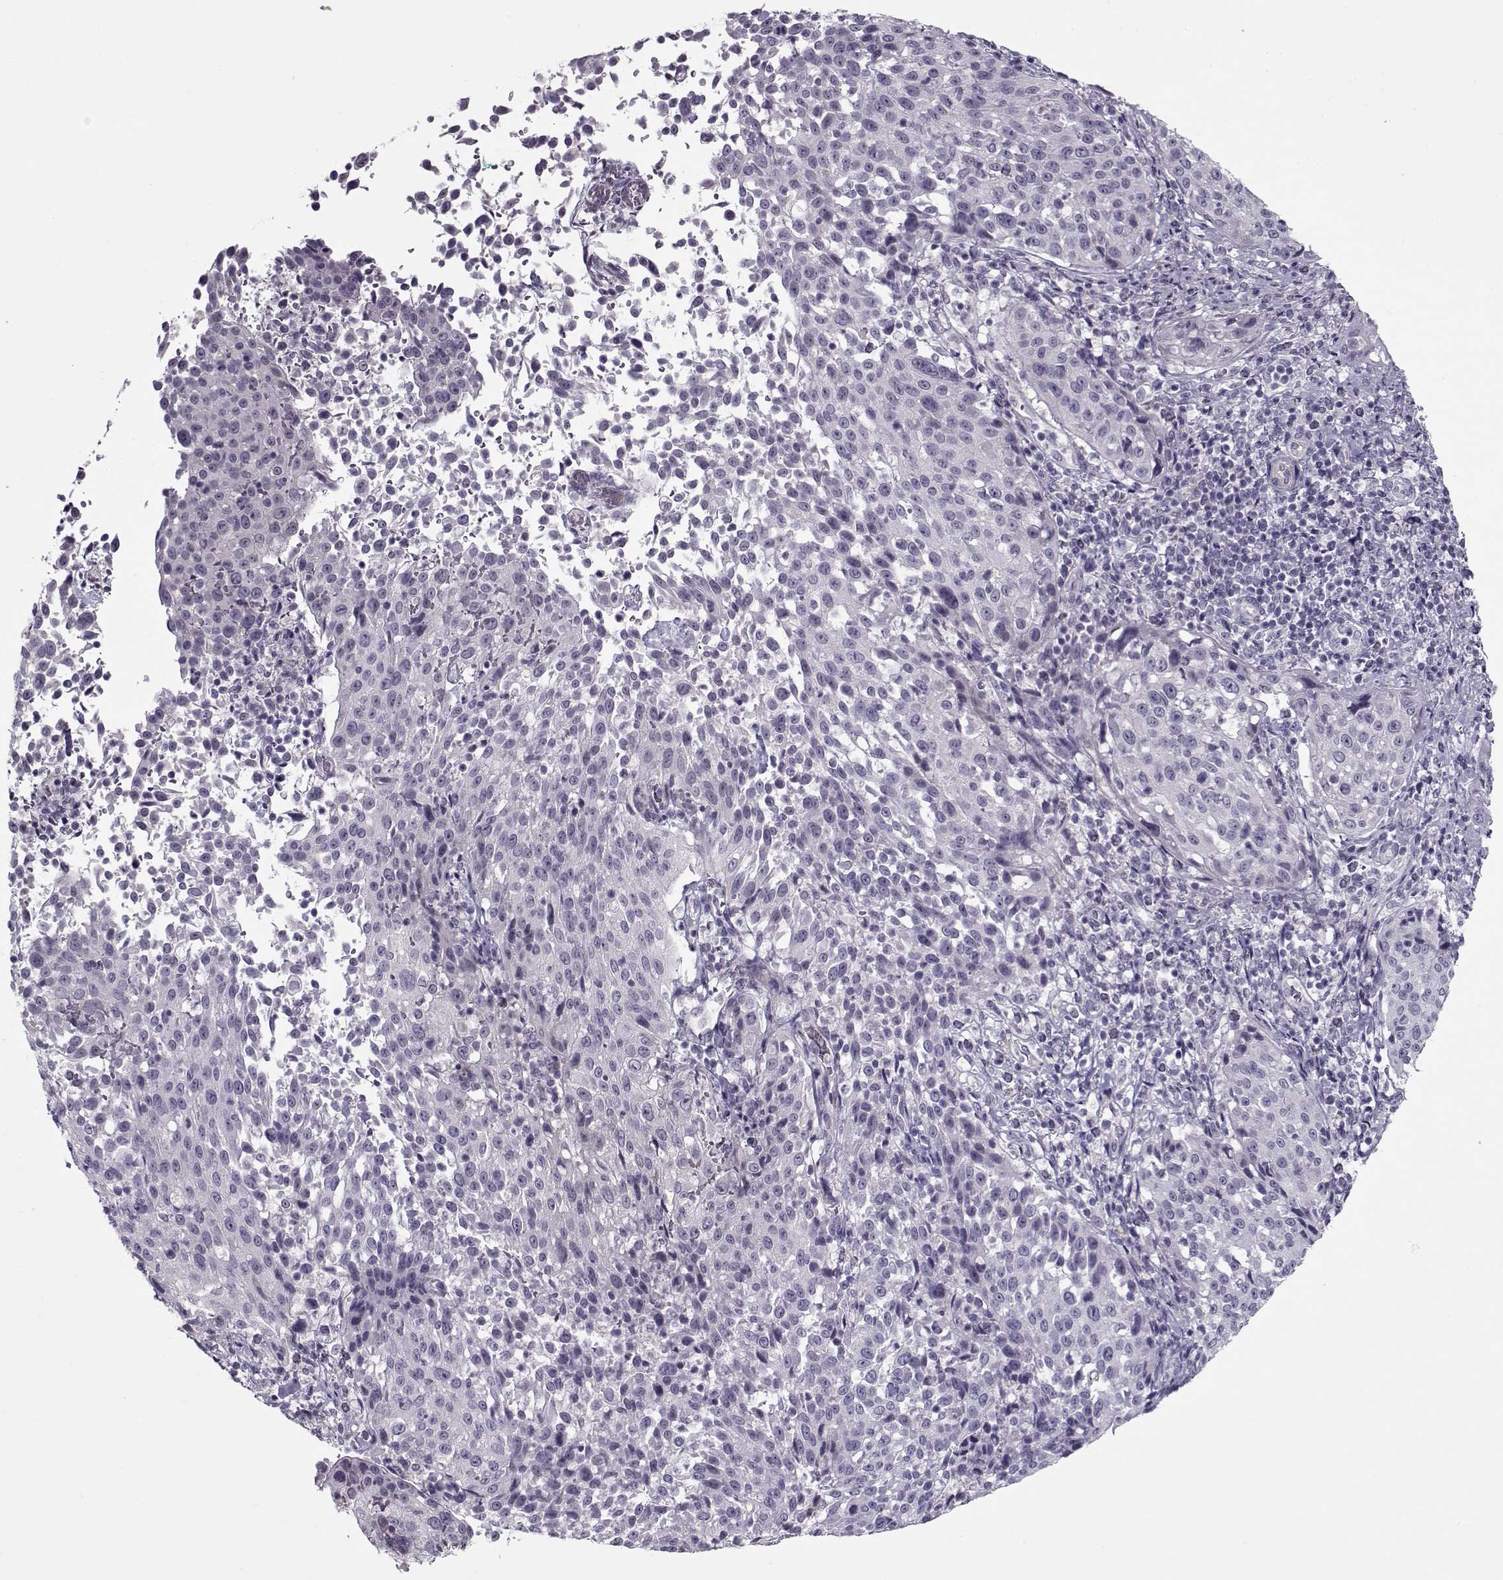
{"staining": {"intensity": "negative", "quantity": "none", "location": "none"}, "tissue": "cervical cancer", "cell_type": "Tumor cells", "image_type": "cancer", "snomed": [{"axis": "morphology", "description": "Squamous cell carcinoma, NOS"}, {"axis": "topography", "description": "Cervix"}], "caption": "Histopathology image shows no significant protein positivity in tumor cells of cervical cancer (squamous cell carcinoma).", "gene": "CIBAR1", "patient": {"sex": "female", "age": 26}}